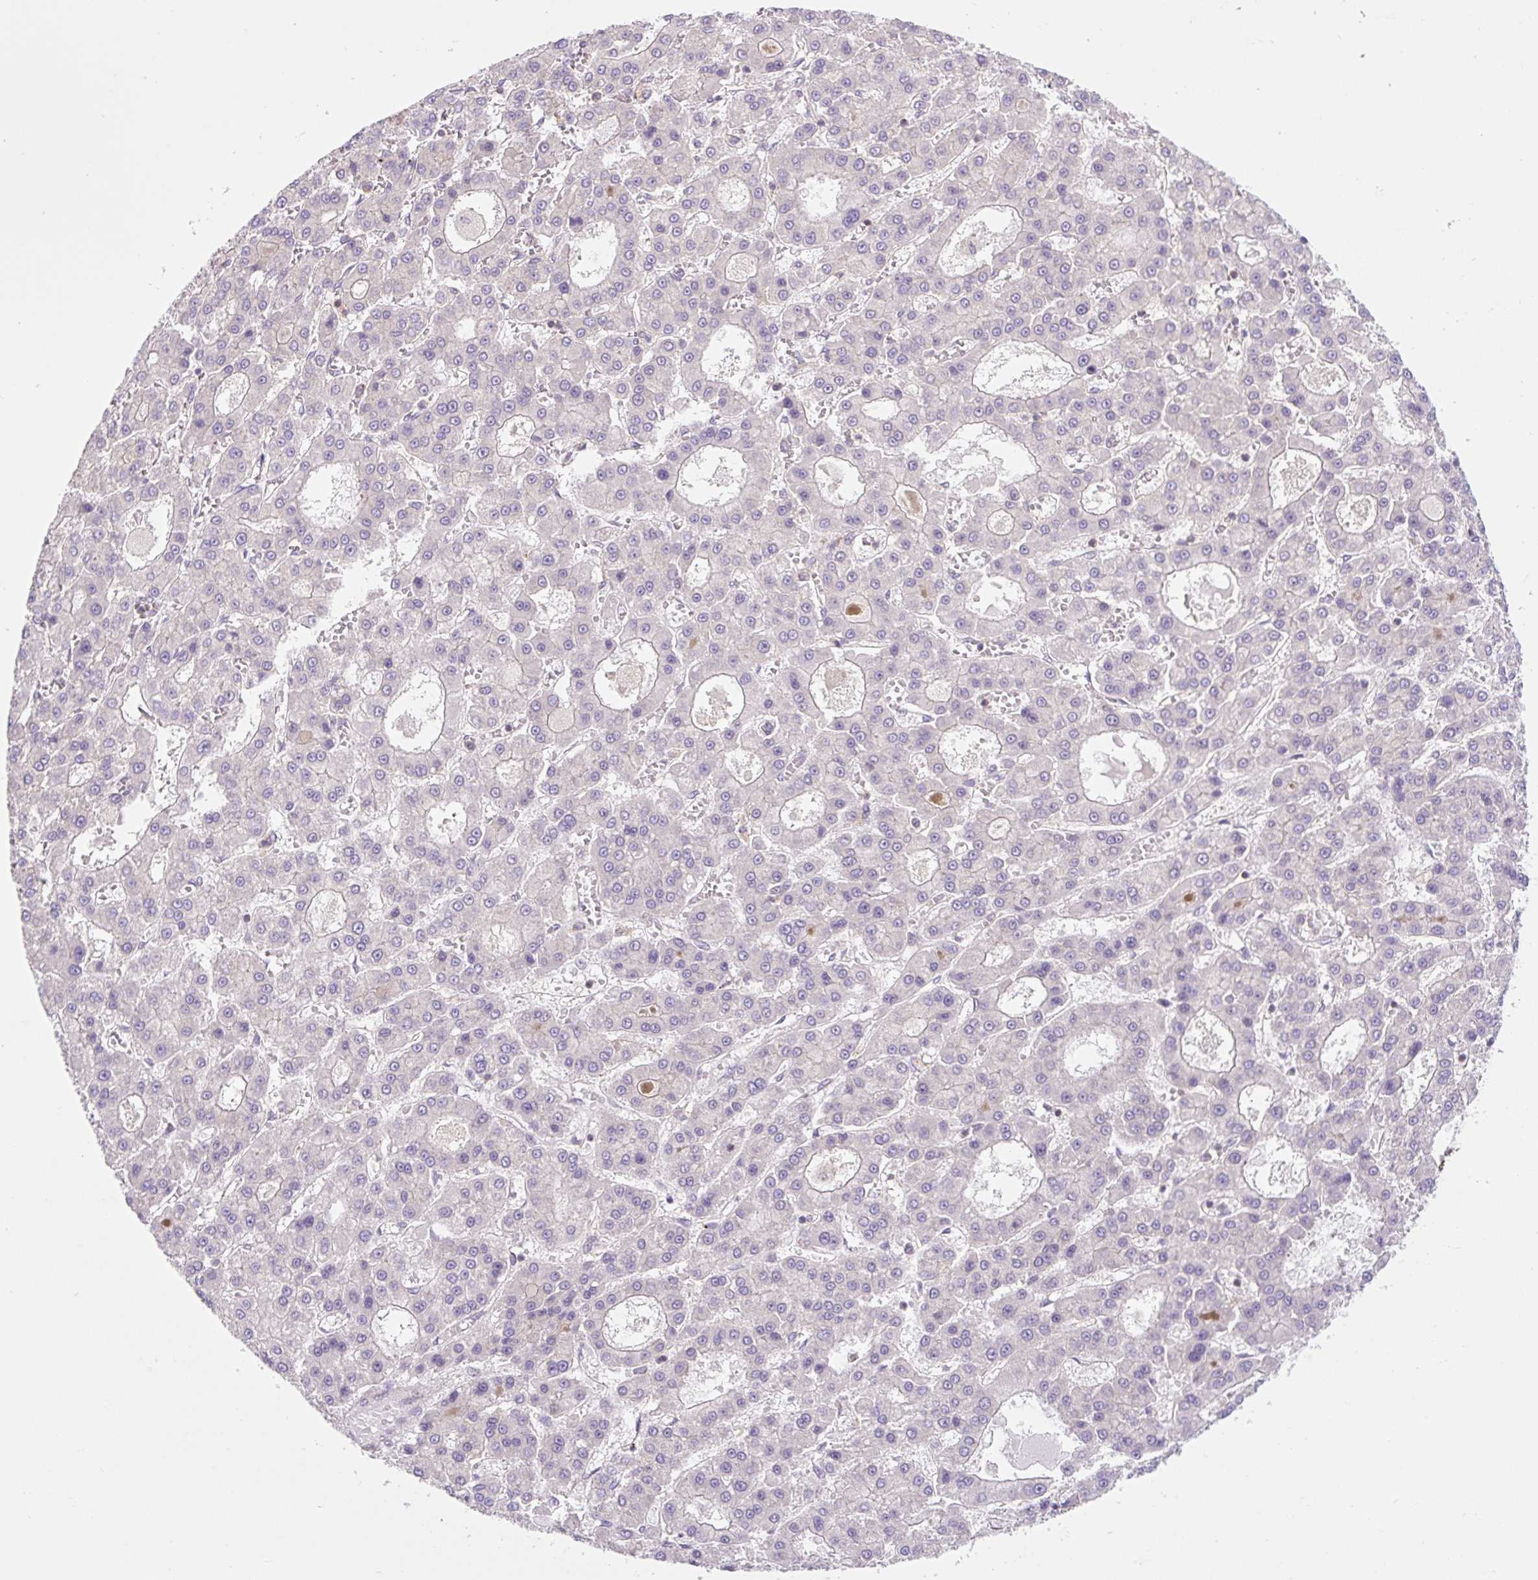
{"staining": {"intensity": "negative", "quantity": "none", "location": "none"}, "tissue": "liver cancer", "cell_type": "Tumor cells", "image_type": "cancer", "snomed": [{"axis": "morphology", "description": "Carcinoma, Hepatocellular, NOS"}, {"axis": "topography", "description": "Liver"}], "caption": "Tumor cells are negative for brown protein staining in hepatocellular carcinoma (liver). Brightfield microscopy of immunohistochemistry stained with DAB (3,3'-diaminobenzidine) (brown) and hematoxylin (blue), captured at high magnification.", "gene": "VPS4A", "patient": {"sex": "male", "age": 70}}